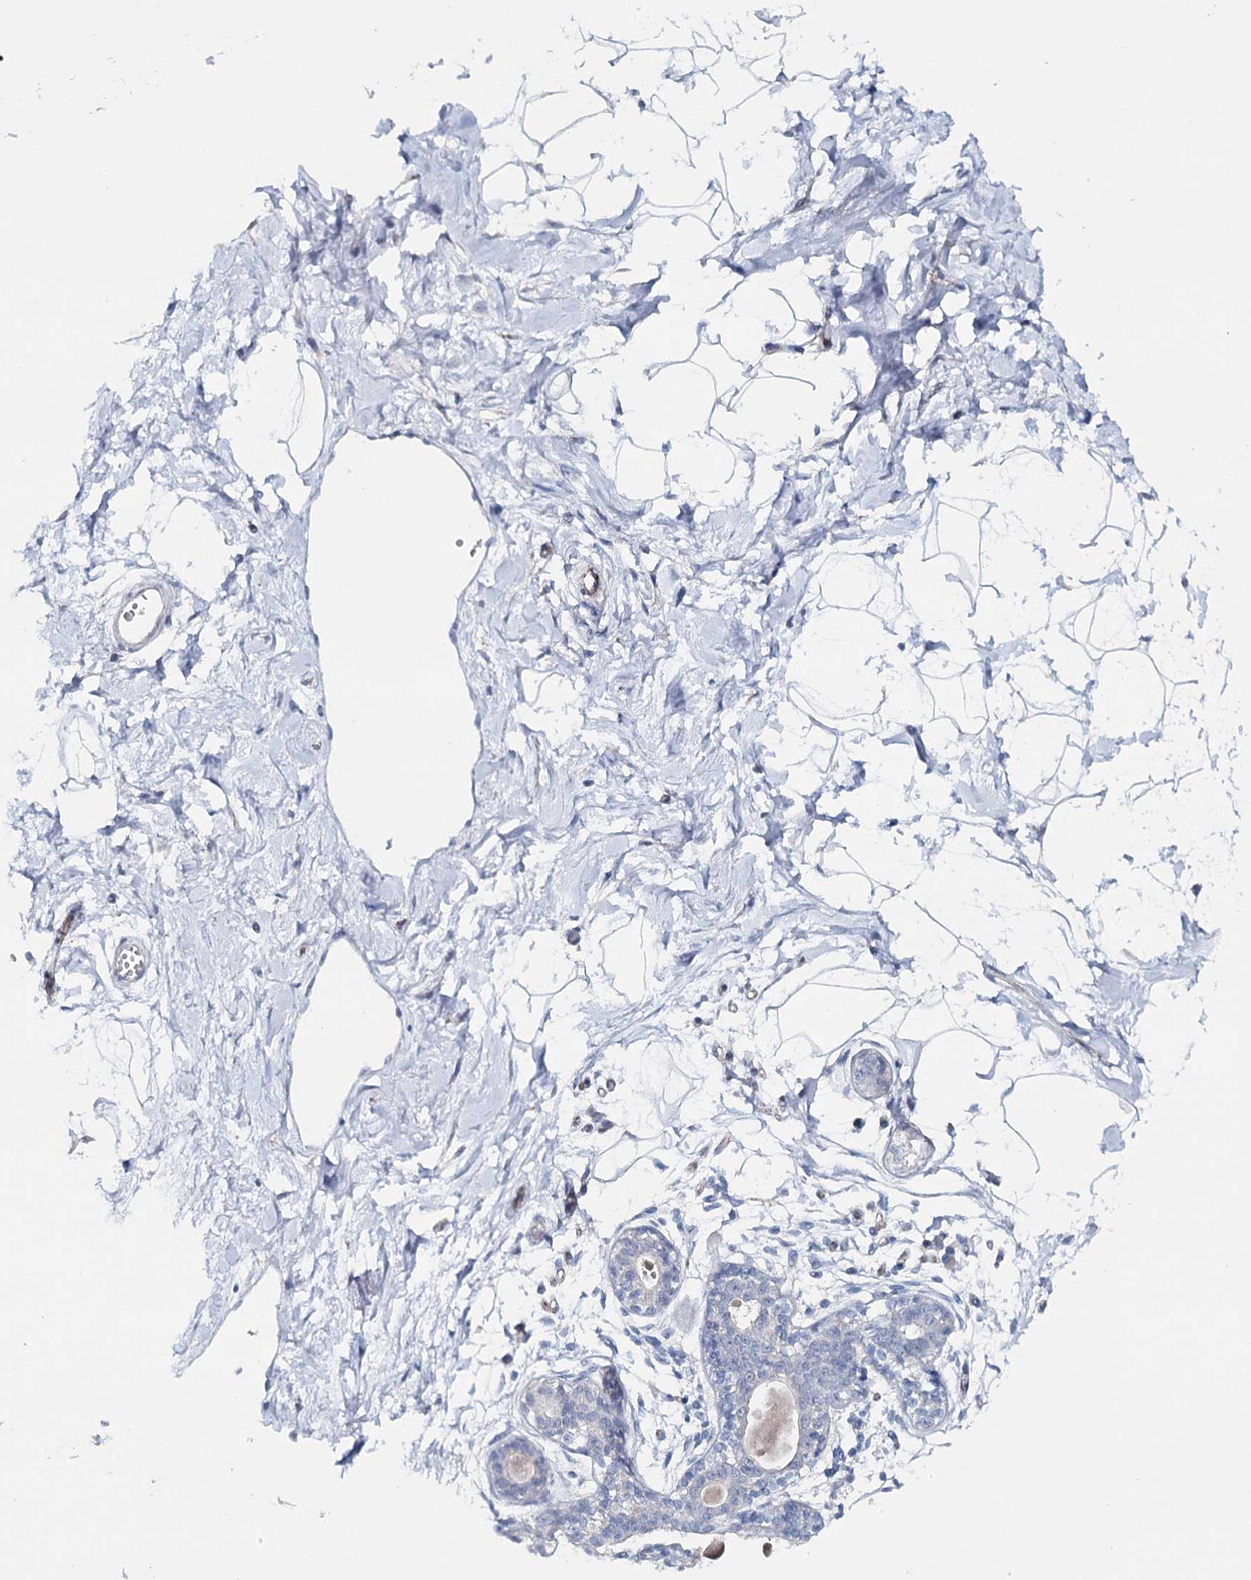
{"staining": {"intensity": "negative", "quantity": "none", "location": "none"}, "tissue": "breast", "cell_type": "Adipocytes", "image_type": "normal", "snomed": [{"axis": "morphology", "description": "Normal tissue, NOS"}, {"axis": "topography", "description": "Breast"}], "caption": "Breast stained for a protein using IHC demonstrates no positivity adipocytes.", "gene": "SYNPO", "patient": {"sex": "female", "age": 45}}